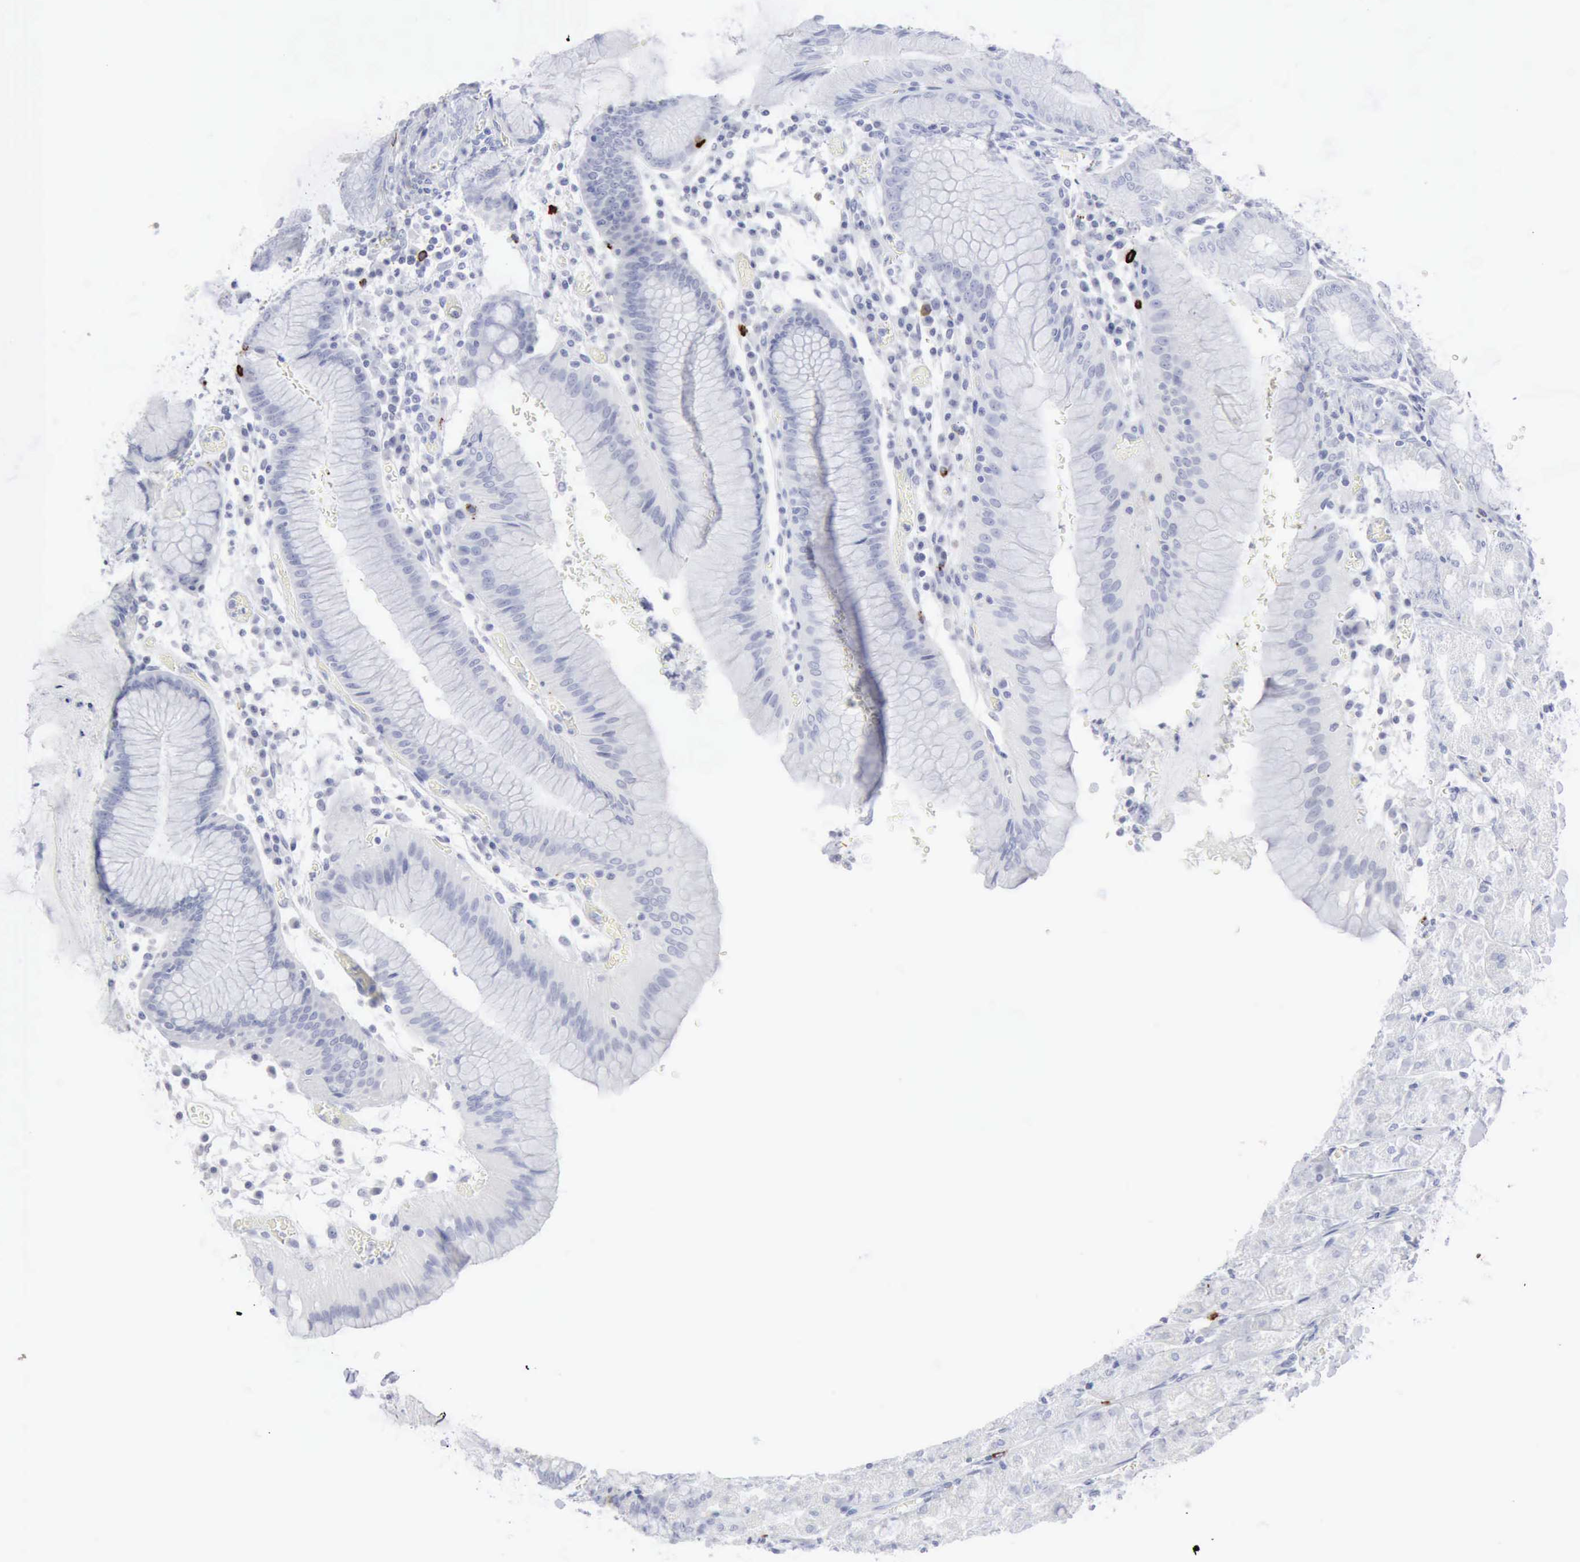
{"staining": {"intensity": "negative", "quantity": "none", "location": "none"}, "tissue": "stomach", "cell_type": "Glandular cells", "image_type": "normal", "snomed": [{"axis": "morphology", "description": "Normal tissue, NOS"}, {"axis": "topography", "description": "Stomach, lower"}], "caption": "Immunohistochemistry of benign stomach shows no expression in glandular cells. (Brightfield microscopy of DAB immunohistochemistry (IHC) at high magnification).", "gene": "CMA1", "patient": {"sex": "female", "age": 73}}